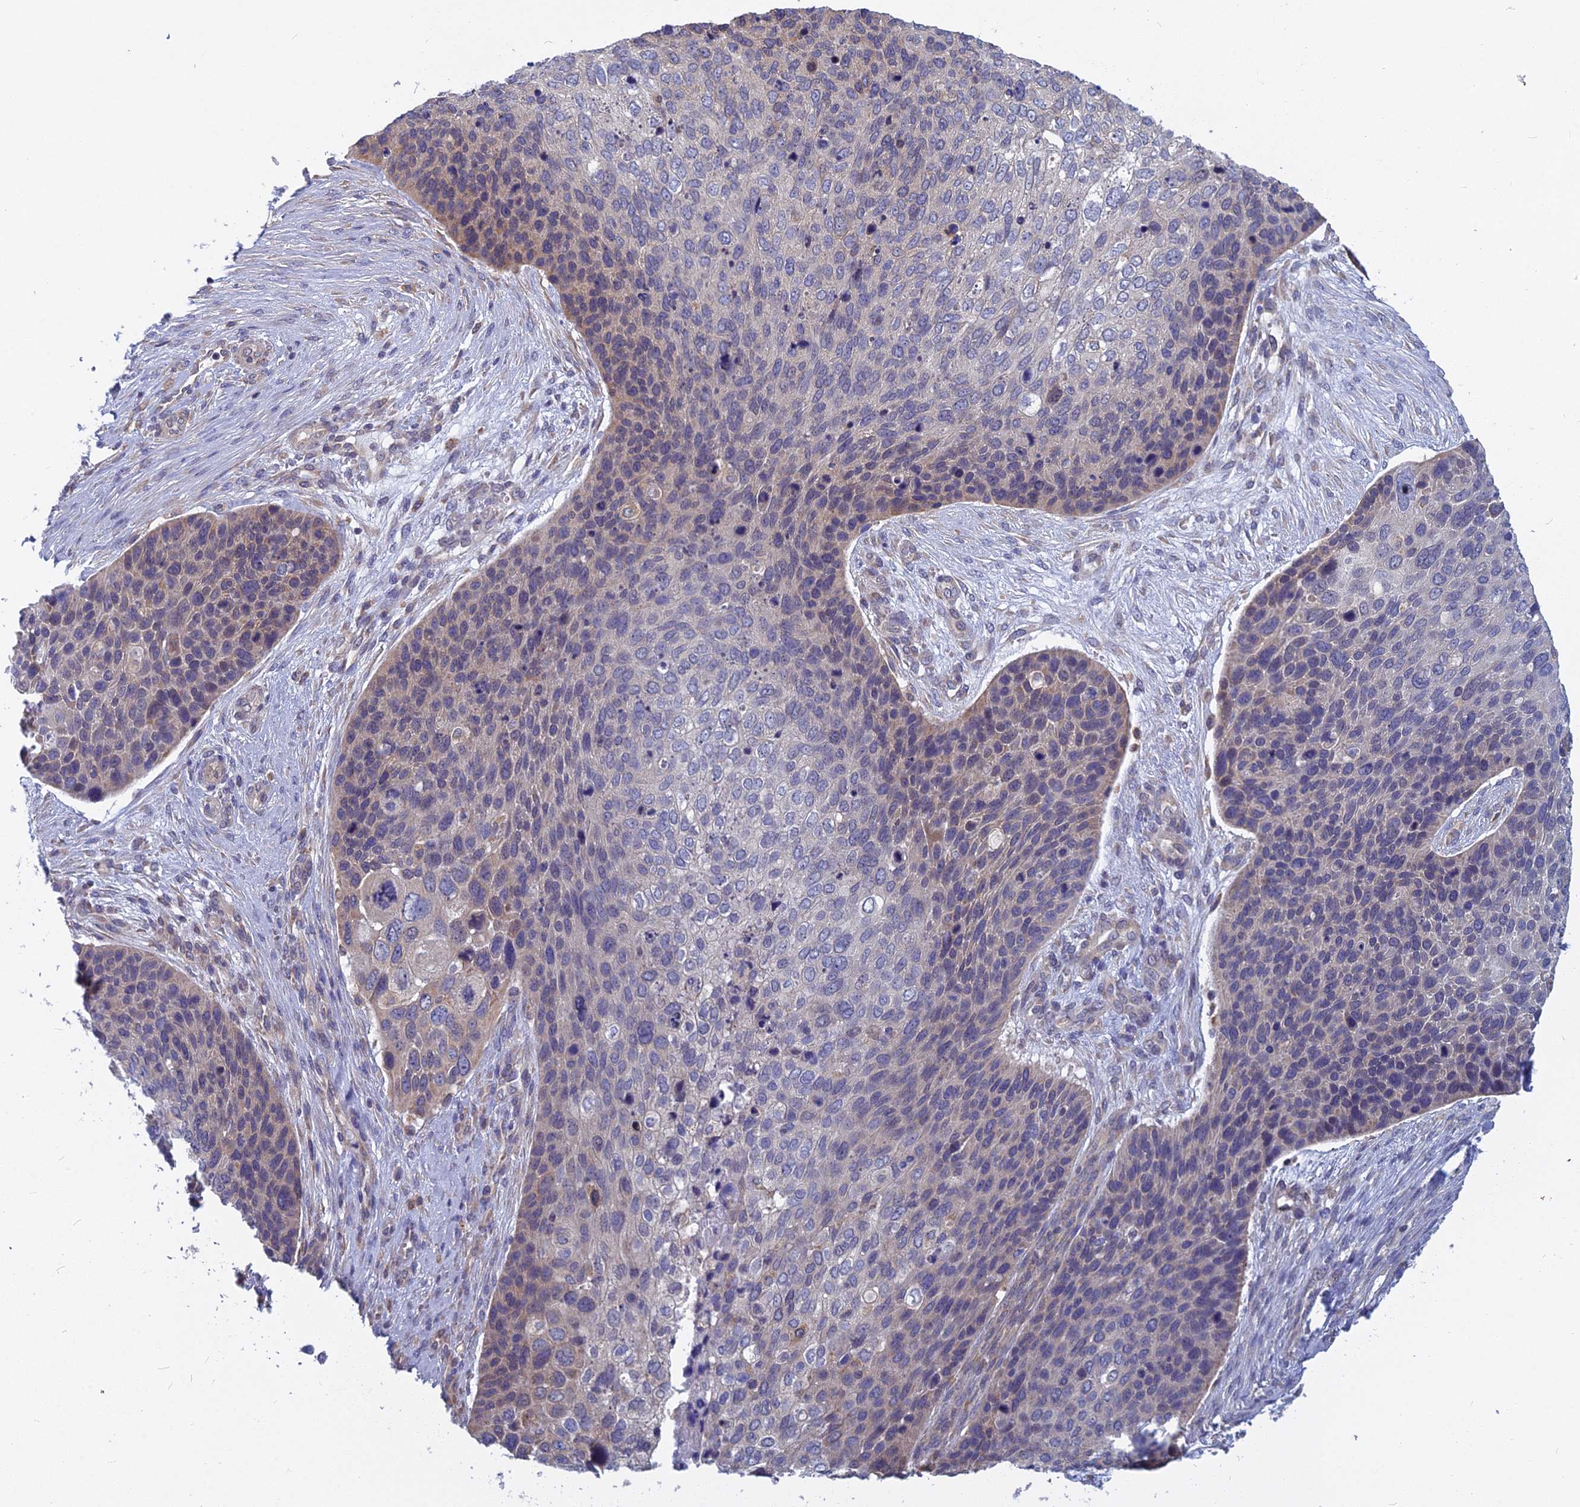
{"staining": {"intensity": "weak", "quantity": "<25%", "location": "cytoplasmic/membranous"}, "tissue": "skin cancer", "cell_type": "Tumor cells", "image_type": "cancer", "snomed": [{"axis": "morphology", "description": "Basal cell carcinoma"}, {"axis": "topography", "description": "Skin"}], "caption": "Micrograph shows no protein expression in tumor cells of skin cancer tissue.", "gene": "KIAA1143", "patient": {"sex": "female", "age": 74}}